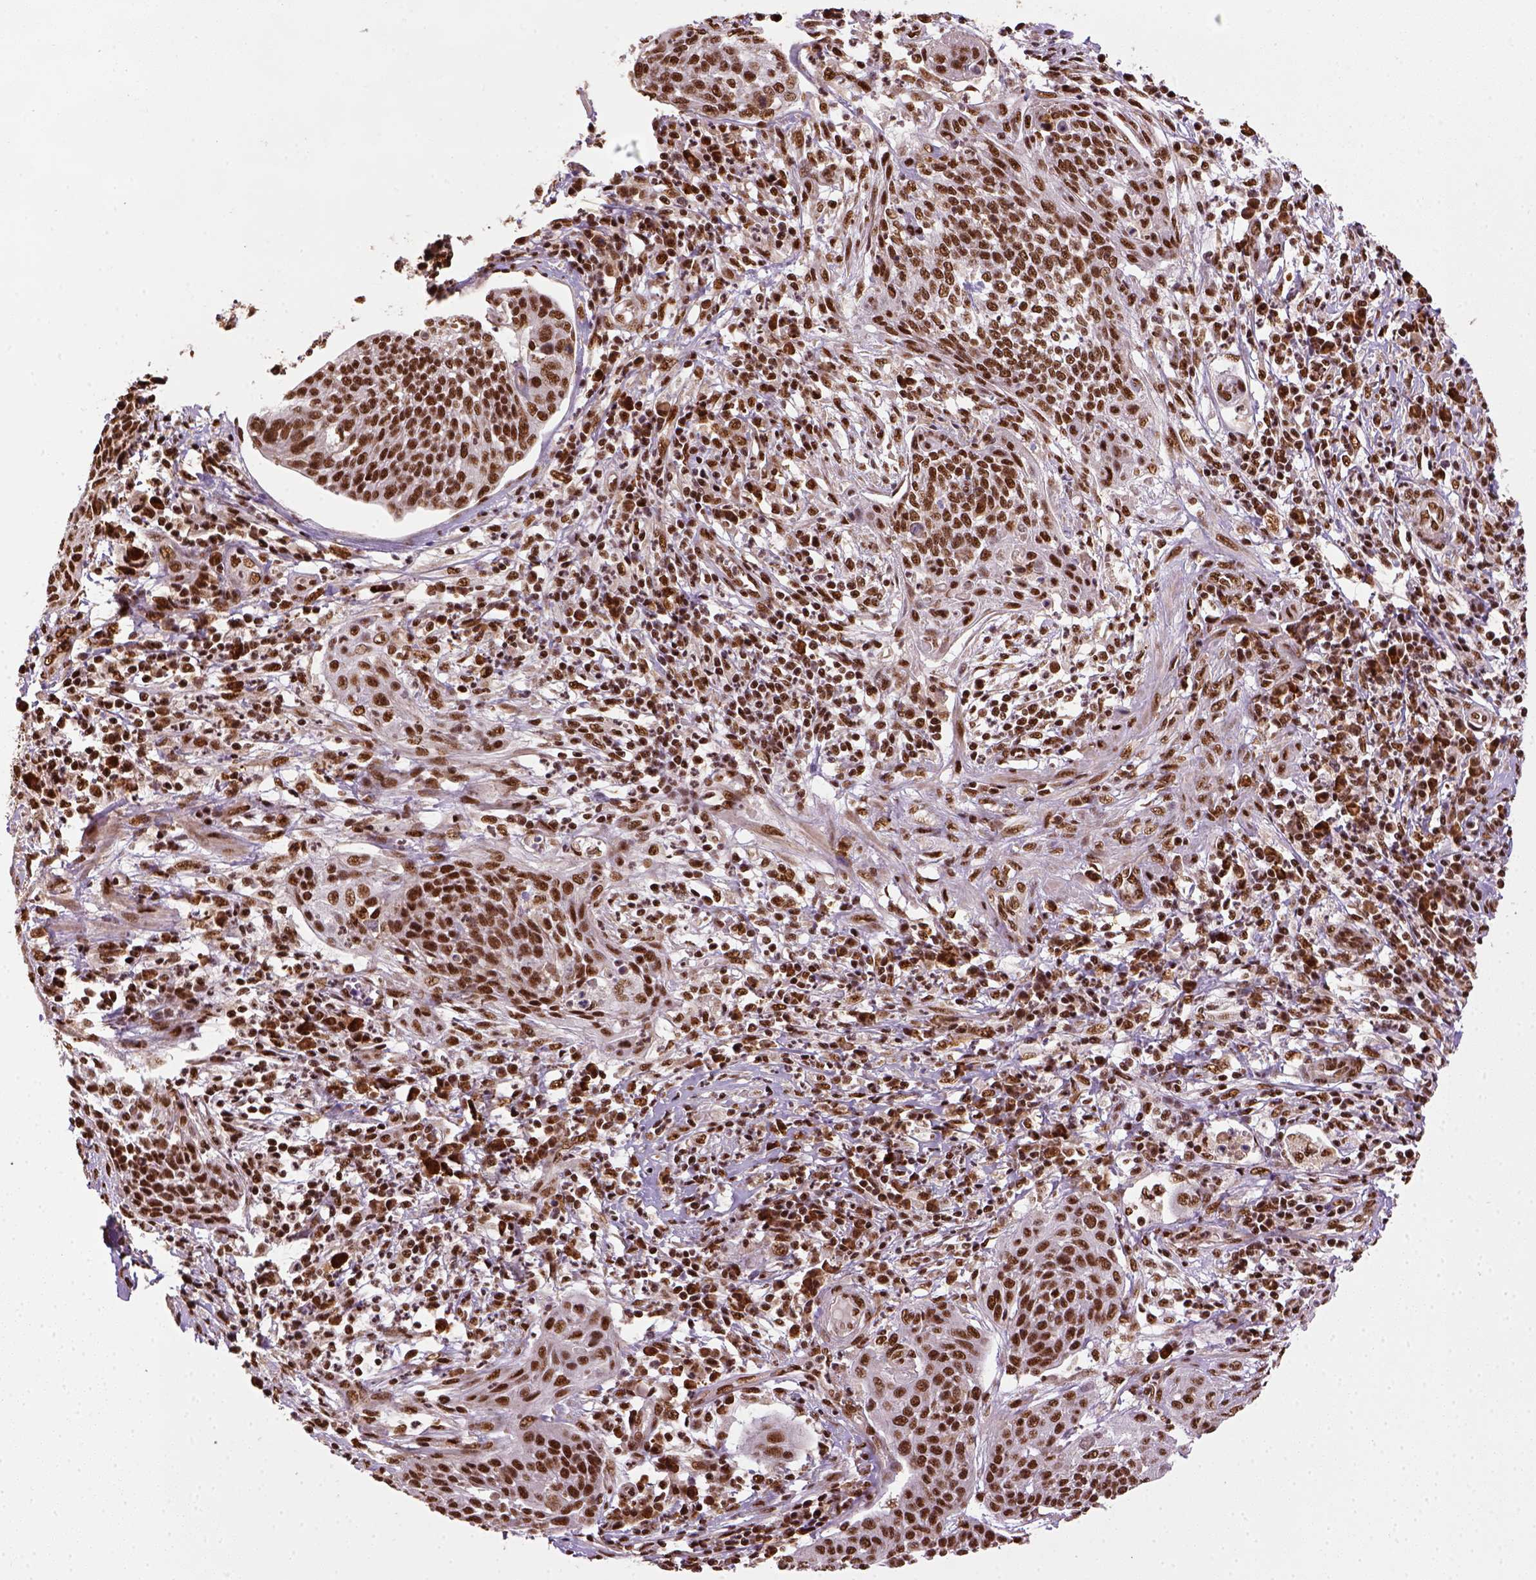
{"staining": {"intensity": "strong", "quantity": ">75%", "location": "nuclear"}, "tissue": "cervical cancer", "cell_type": "Tumor cells", "image_type": "cancer", "snomed": [{"axis": "morphology", "description": "Squamous cell carcinoma, NOS"}, {"axis": "topography", "description": "Cervix"}], "caption": "There is high levels of strong nuclear positivity in tumor cells of cervical cancer, as demonstrated by immunohistochemical staining (brown color).", "gene": "CCAR1", "patient": {"sex": "female", "age": 34}}